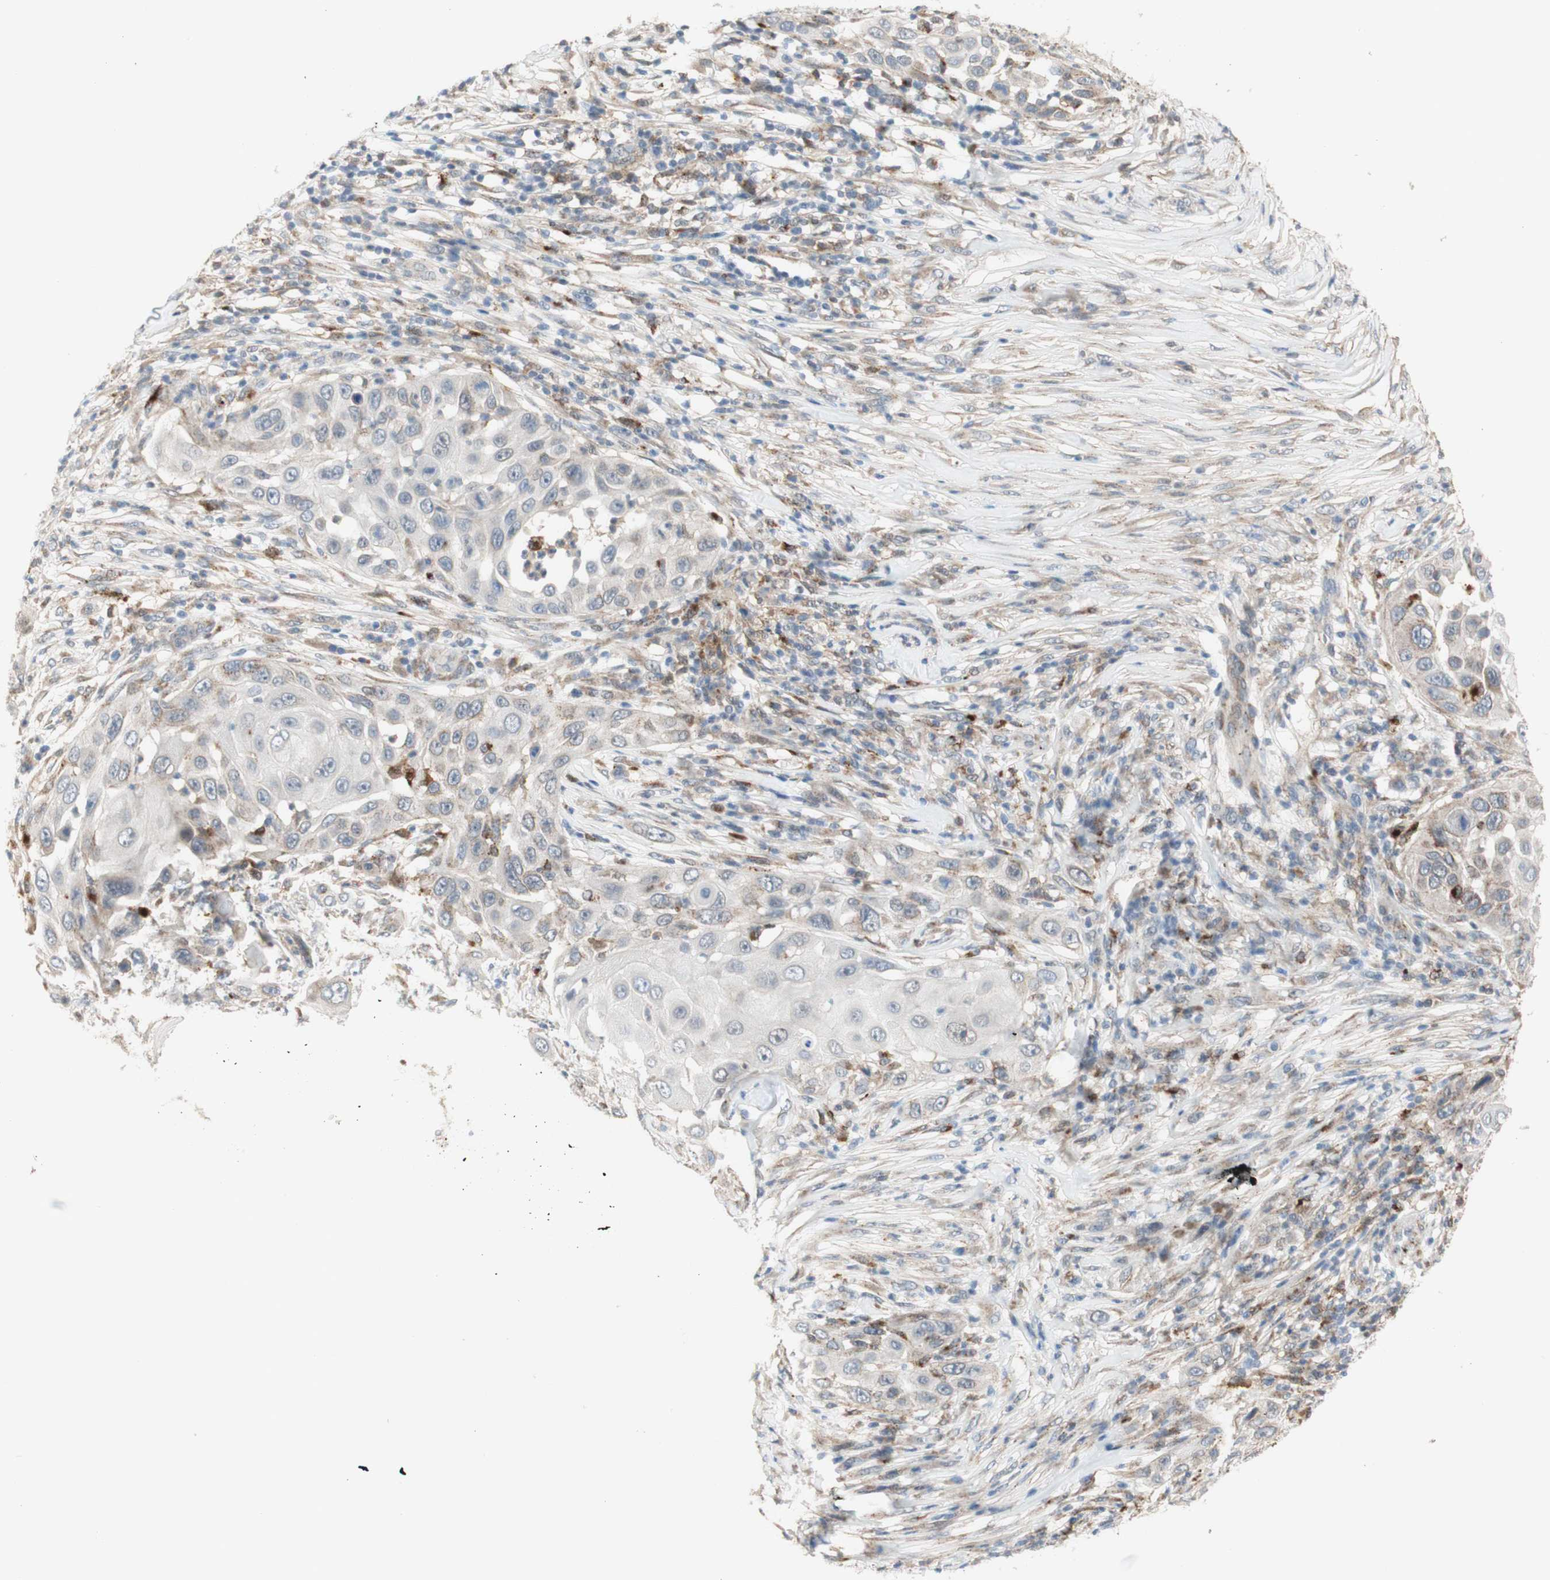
{"staining": {"intensity": "weak", "quantity": "<25%", "location": "cytoplasmic/membranous"}, "tissue": "skin cancer", "cell_type": "Tumor cells", "image_type": "cancer", "snomed": [{"axis": "morphology", "description": "Squamous cell carcinoma, NOS"}, {"axis": "topography", "description": "Skin"}], "caption": "This is a histopathology image of immunohistochemistry (IHC) staining of skin cancer, which shows no expression in tumor cells. Nuclei are stained in blue.", "gene": "GAPT", "patient": {"sex": "female", "age": 44}}